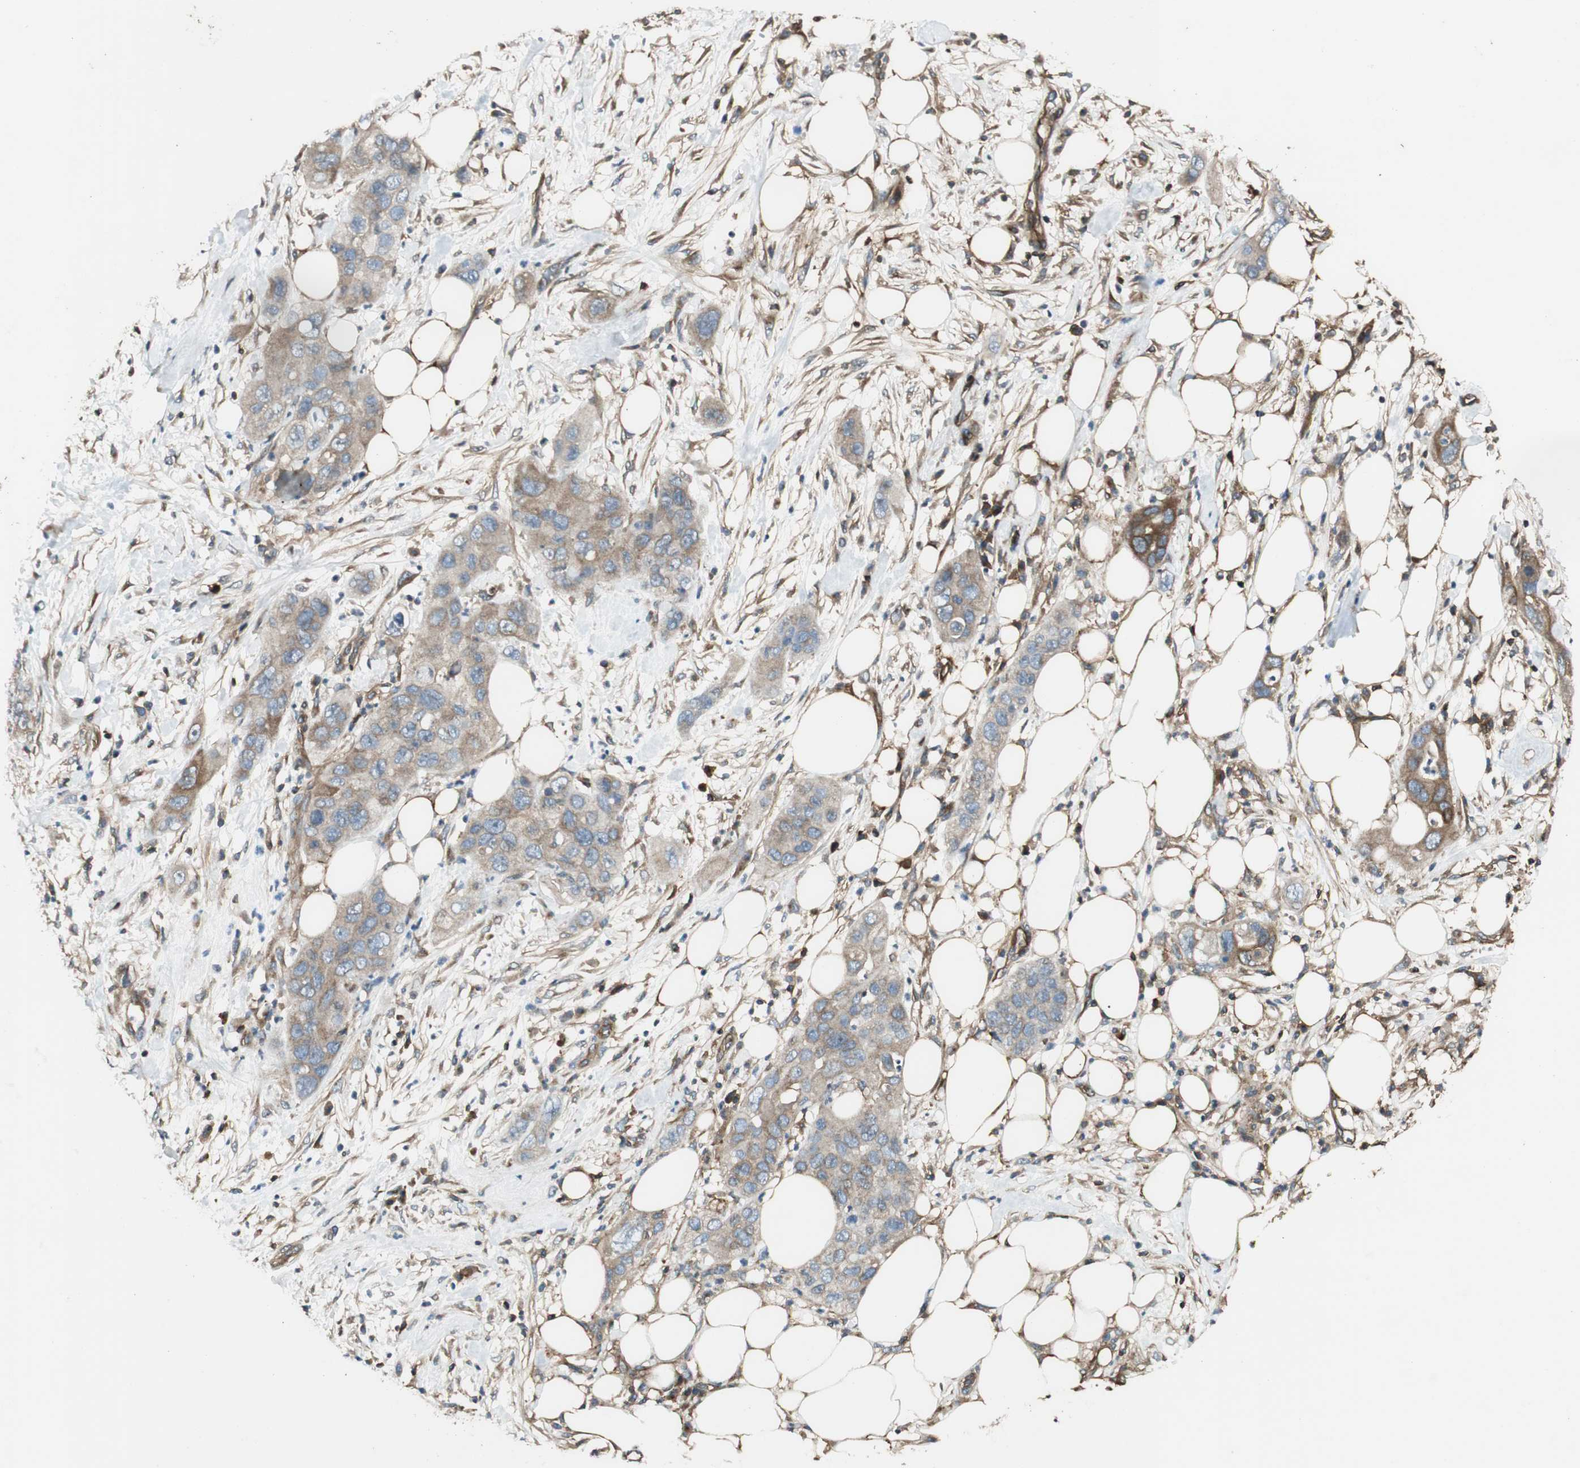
{"staining": {"intensity": "moderate", "quantity": ">75%", "location": "cytoplasmic/membranous"}, "tissue": "pancreatic cancer", "cell_type": "Tumor cells", "image_type": "cancer", "snomed": [{"axis": "morphology", "description": "Adenocarcinoma, NOS"}, {"axis": "topography", "description": "Pancreas"}], "caption": "An IHC photomicrograph of tumor tissue is shown. Protein staining in brown highlights moderate cytoplasmic/membranous positivity in adenocarcinoma (pancreatic) within tumor cells.", "gene": "BTN3A3", "patient": {"sex": "female", "age": 71}}